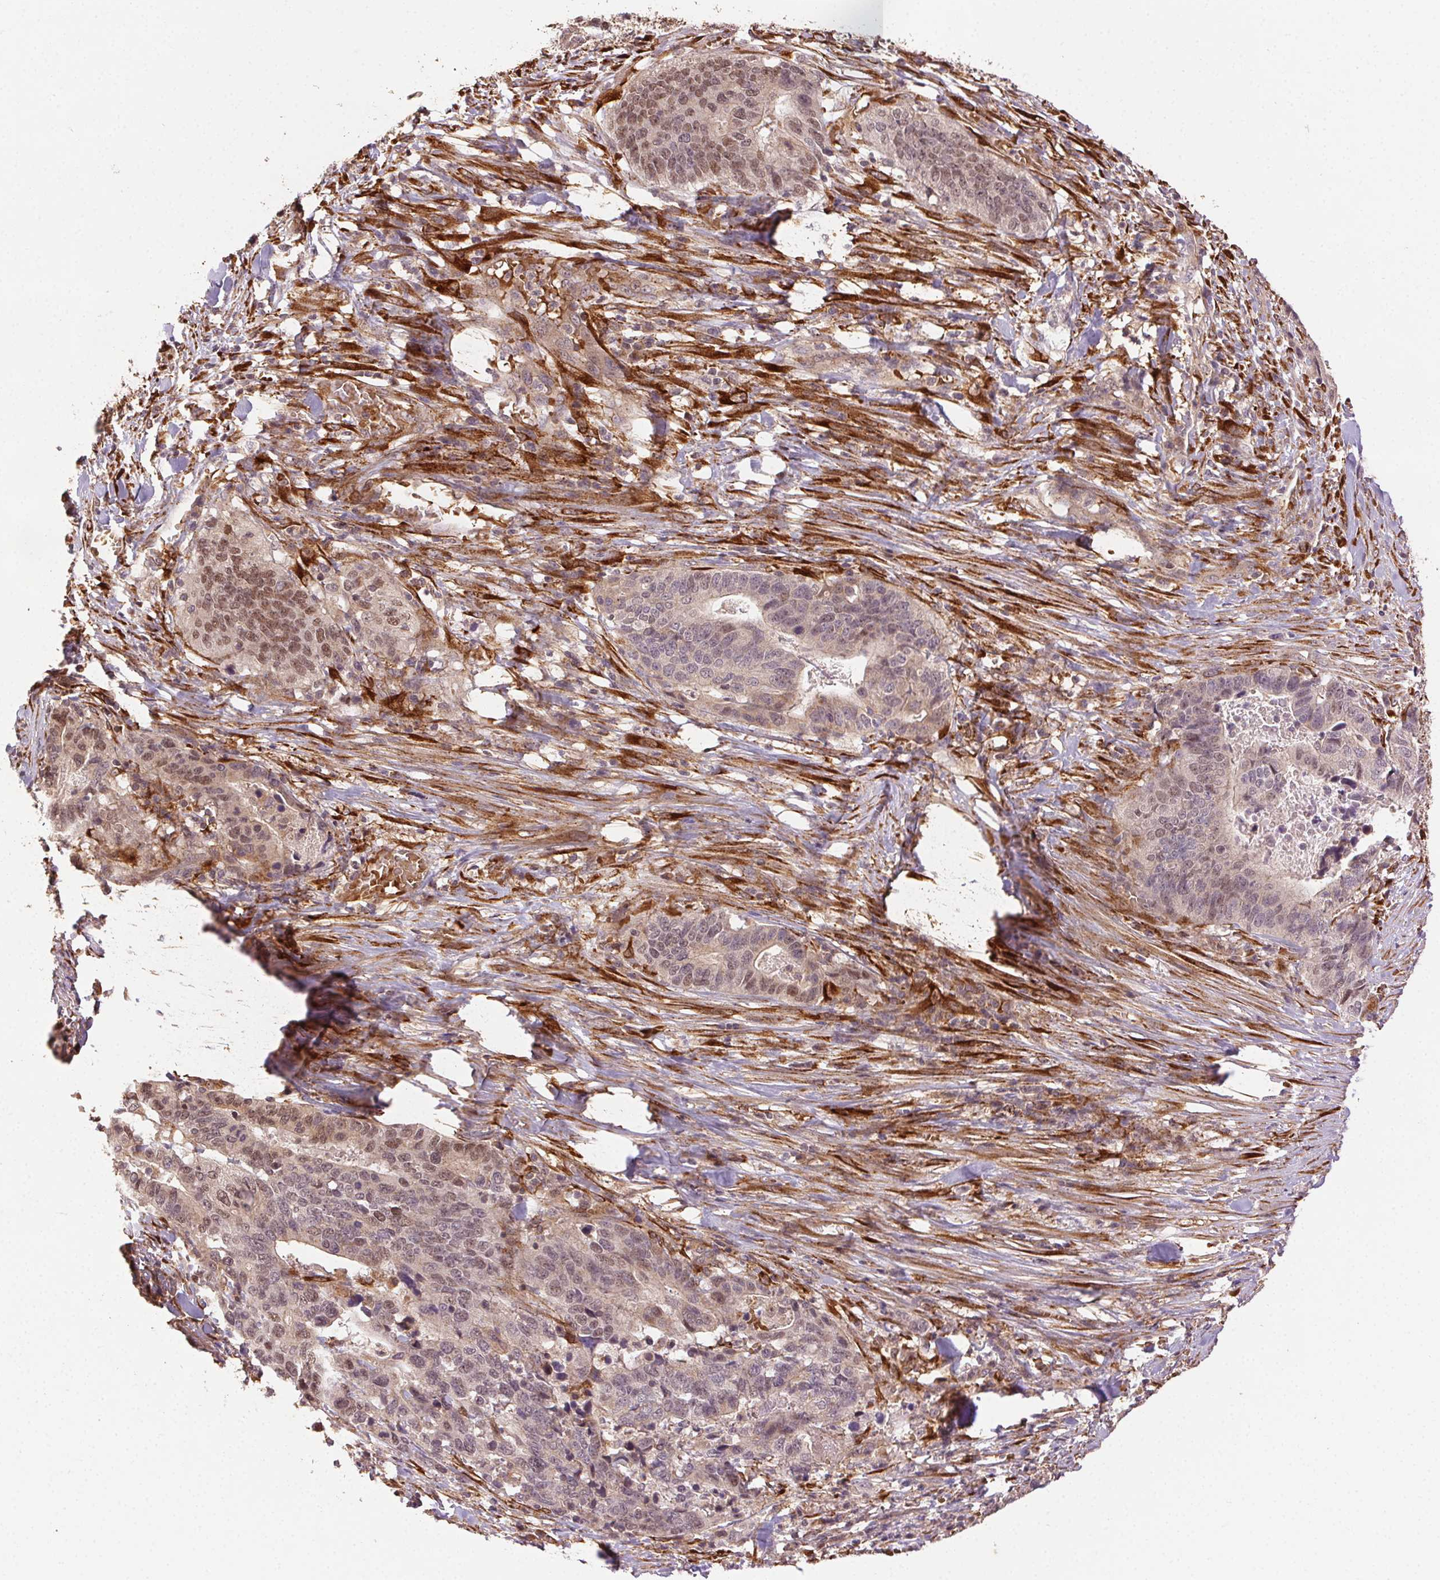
{"staining": {"intensity": "weak", "quantity": "25%-75%", "location": "nuclear"}, "tissue": "stomach cancer", "cell_type": "Tumor cells", "image_type": "cancer", "snomed": [{"axis": "morphology", "description": "Adenocarcinoma, NOS"}, {"axis": "topography", "description": "Stomach, upper"}], "caption": "This histopathology image displays adenocarcinoma (stomach) stained with IHC to label a protein in brown. The nuclear of tumor cells show weak positivity for the protein. Nuclei are counter-stained blue.", "gene": "KLHL15", "patient": {"sex": "female", "age": 67}}